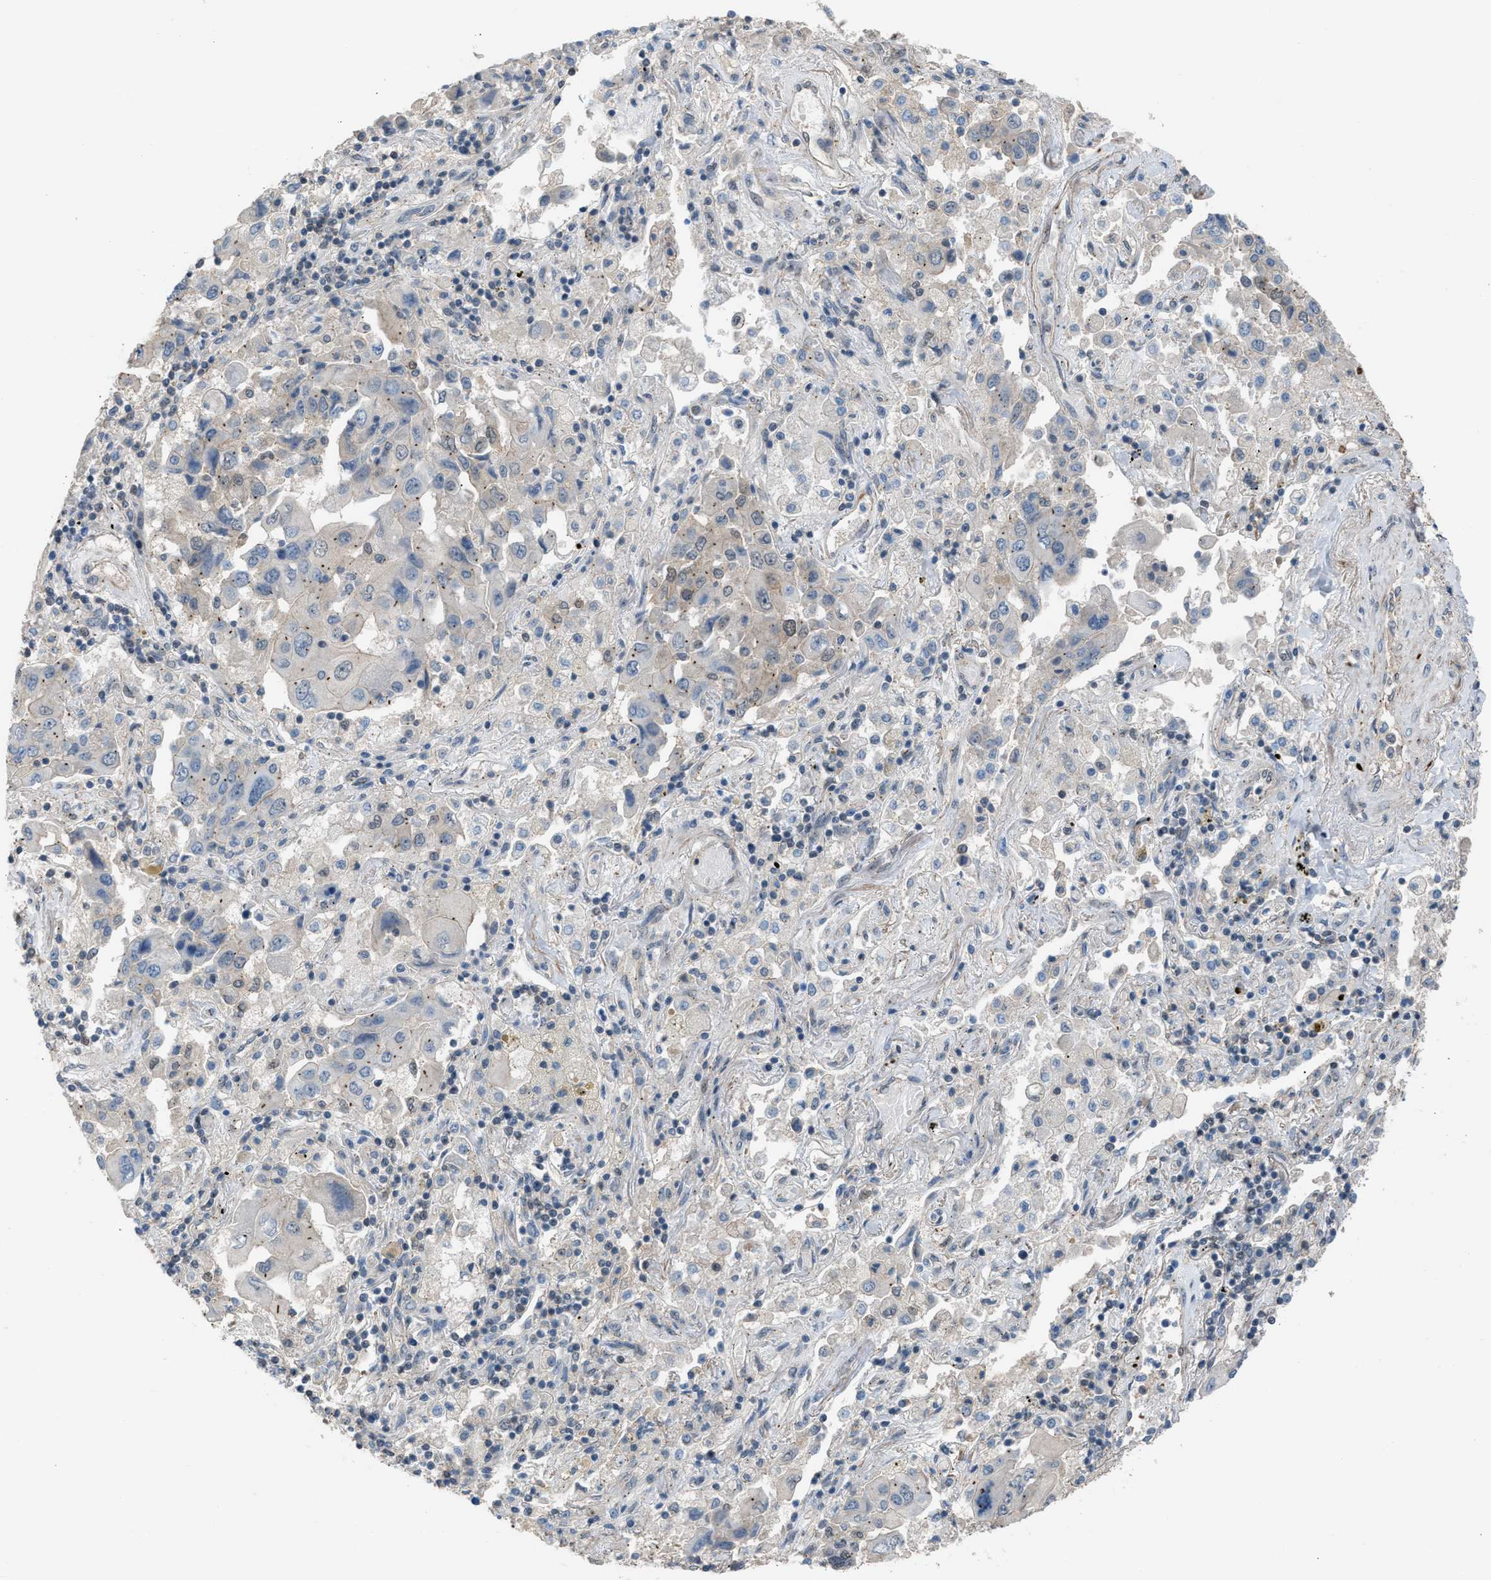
{"staining": {"intensity": "weak", "quantity": "25%-75%", "location": "cytoplasmic/membranous"}, "tissue": "lung cancer", "cell_type": "Tumor cells", "image_type": "cancer", "snomed": [{"axis": "morphology", "description": "Adenocarcinoma, NOS"}, {"axis": "topography", "description": "Lung"}], "caption": "DAB (3,3'-diaminobenzidine) immunohistochemical staining of lung cancer (adenocarcinoma) reveals weak cytoplasmic/membranous protein expression in about 25%-75% of tumor cells.", "gene": "CRTC1", "patient": {"sex": "female", "age": 65}}